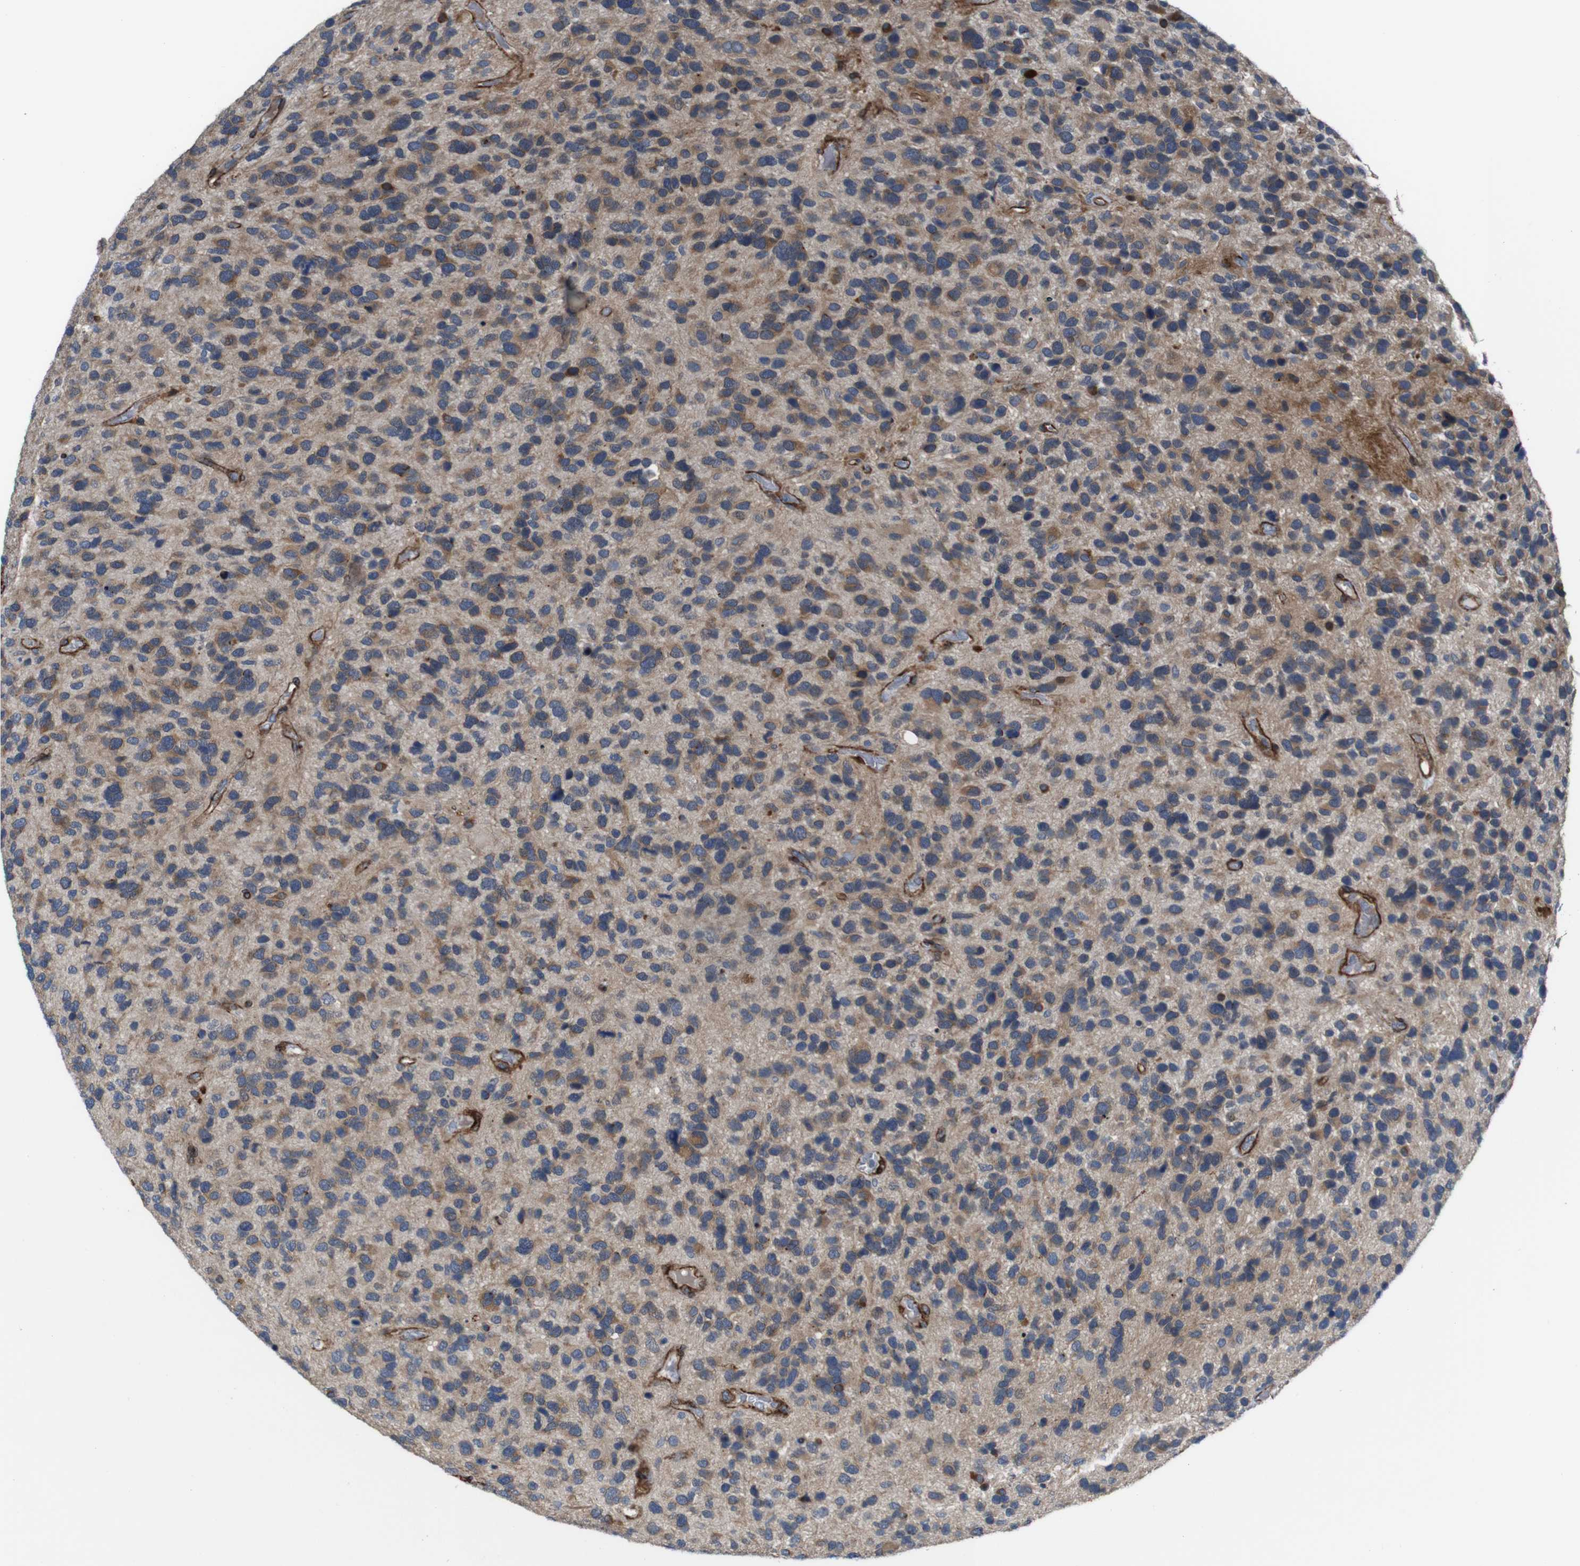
{"staining": {"intensity": "weak", "quantity": "25%-75%", "location": "cytoplasmic/membranous"}, "tissue": "glioma", "cell_type": "Tumor cells", "image_type": "cancer", "snomed": [{"axis": "morphology", "description": "Glioma, malignant, High grade"}, {"axis": "topography", "description": "Brain"}], "caption": "A histopathology image showing weak cytoplasmic/membranous expression in about 25%-75% of tumor cells in malignant glioma (high-grade), as visualized by brown immunohistochemical staining.", "gene": "GGT7", "patient": {"sex": "female", "age": 58}}